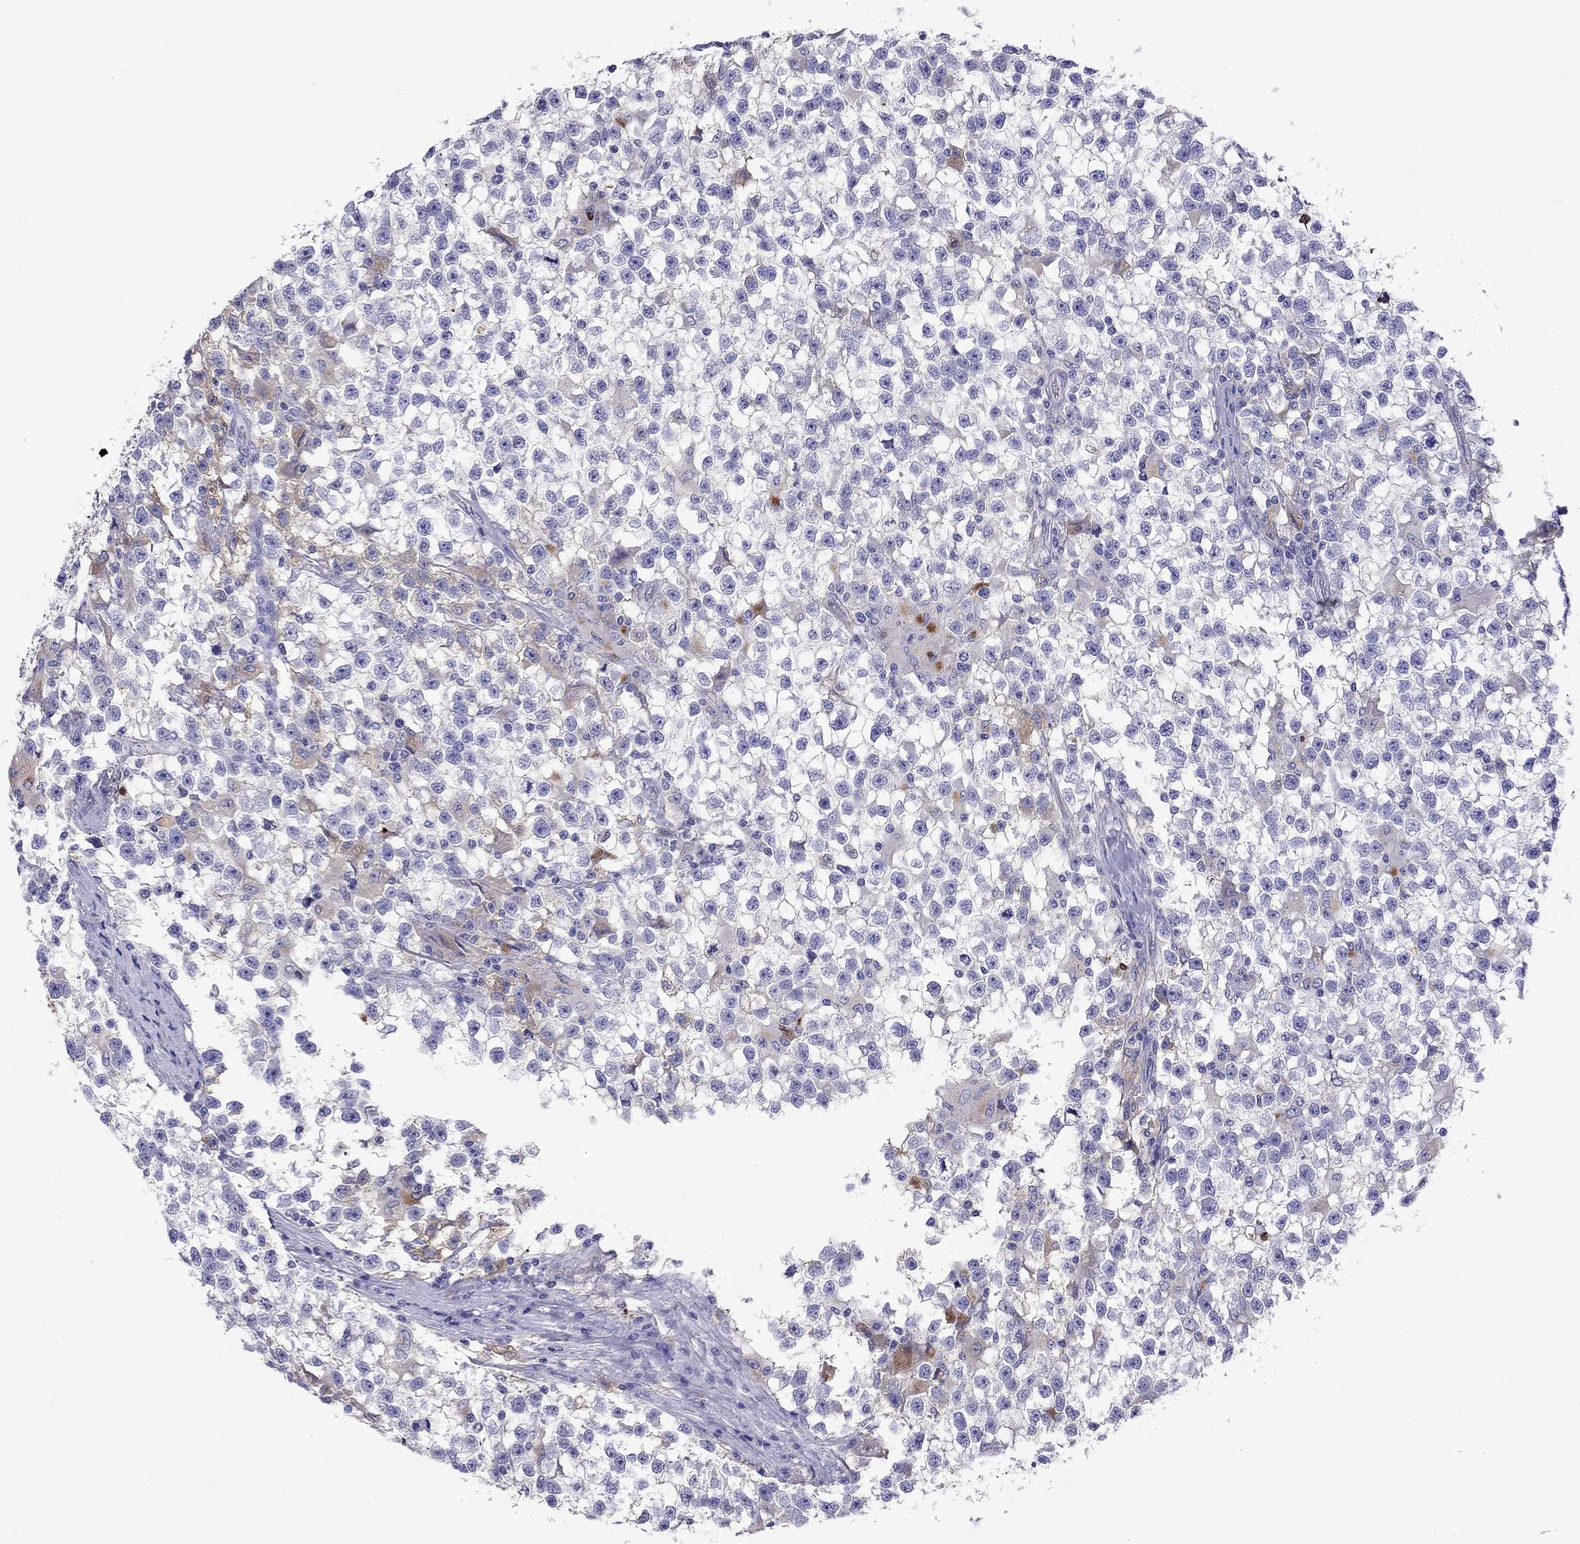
{"staining": {"intensity": "weak", "quantity": "<25%", "location": "cytoplasmic/membranous"}, "tissue": "testis cancer", "cell_type": "Tumor cells", "image_type": "cancer", "snomed": [{"axis": "morphology", "description": "Seminoma, NOS"}, {"axis": "topography", "description": "Testis"}], "caption": "Testis cancer was stained to show a protein in brown. There is no significant positivity in tumor cells.", "gene": "SERPINA3", "patient": {"sex": "male", "age": 31}}